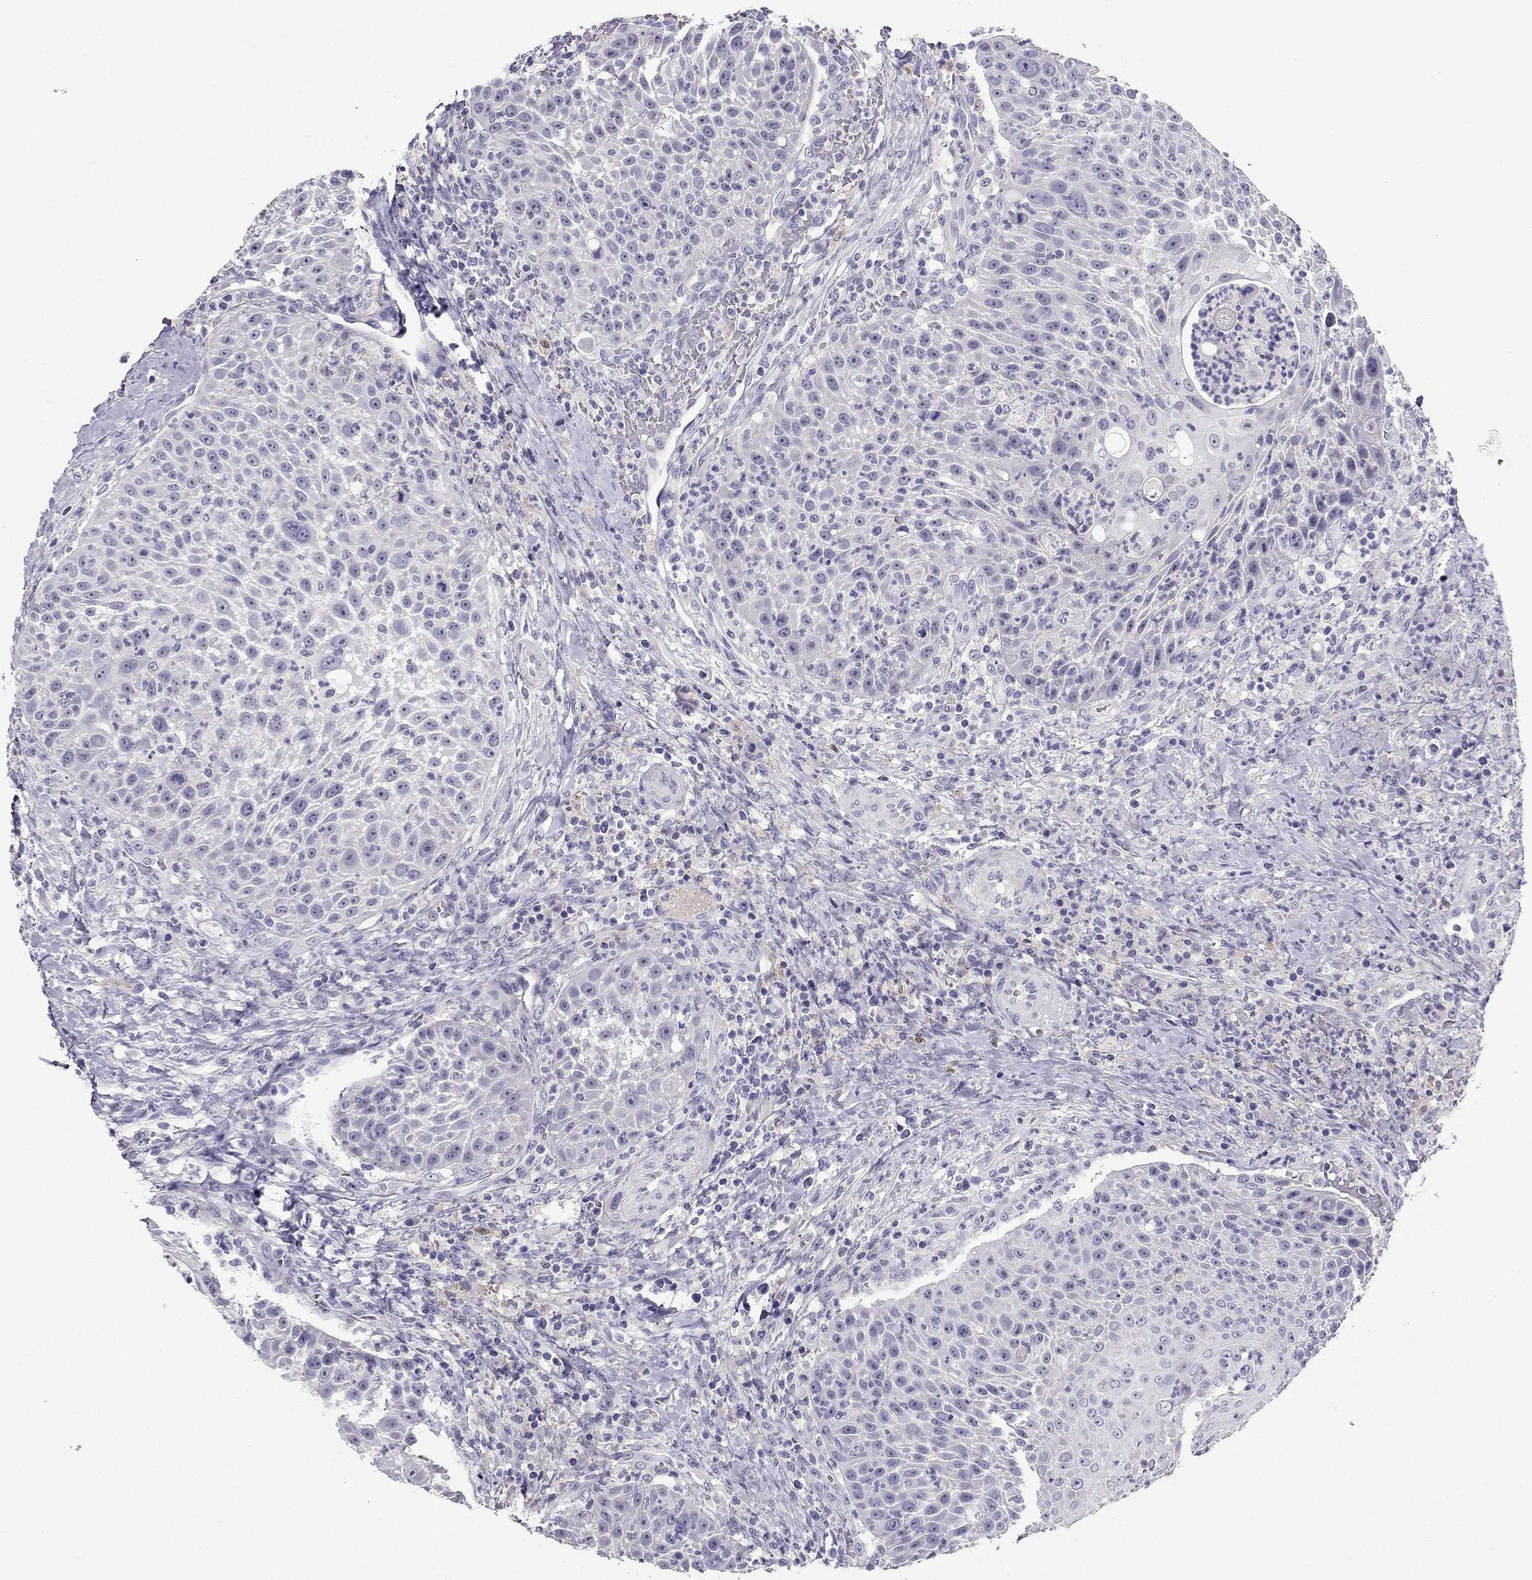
{"staining": {"intensity": "negative", "quantity": "none", "location": "none"}, "tissue": "head and neck cancer", "cell_type": "Tumor cells", "image_type": "cancer", "snomed": [{"axis": "morphology", "description": "Squamous cell carcinoma, NOS"}, {"axis": "topography", "description": "Head-Neck"}], "caption": "Immunohistochemistry of head and neck squamous cell carcinoma demonstrates no staining in tumor cells.", "gene": "LMTK3", "patient": {"sex": "male", "age": 69}}